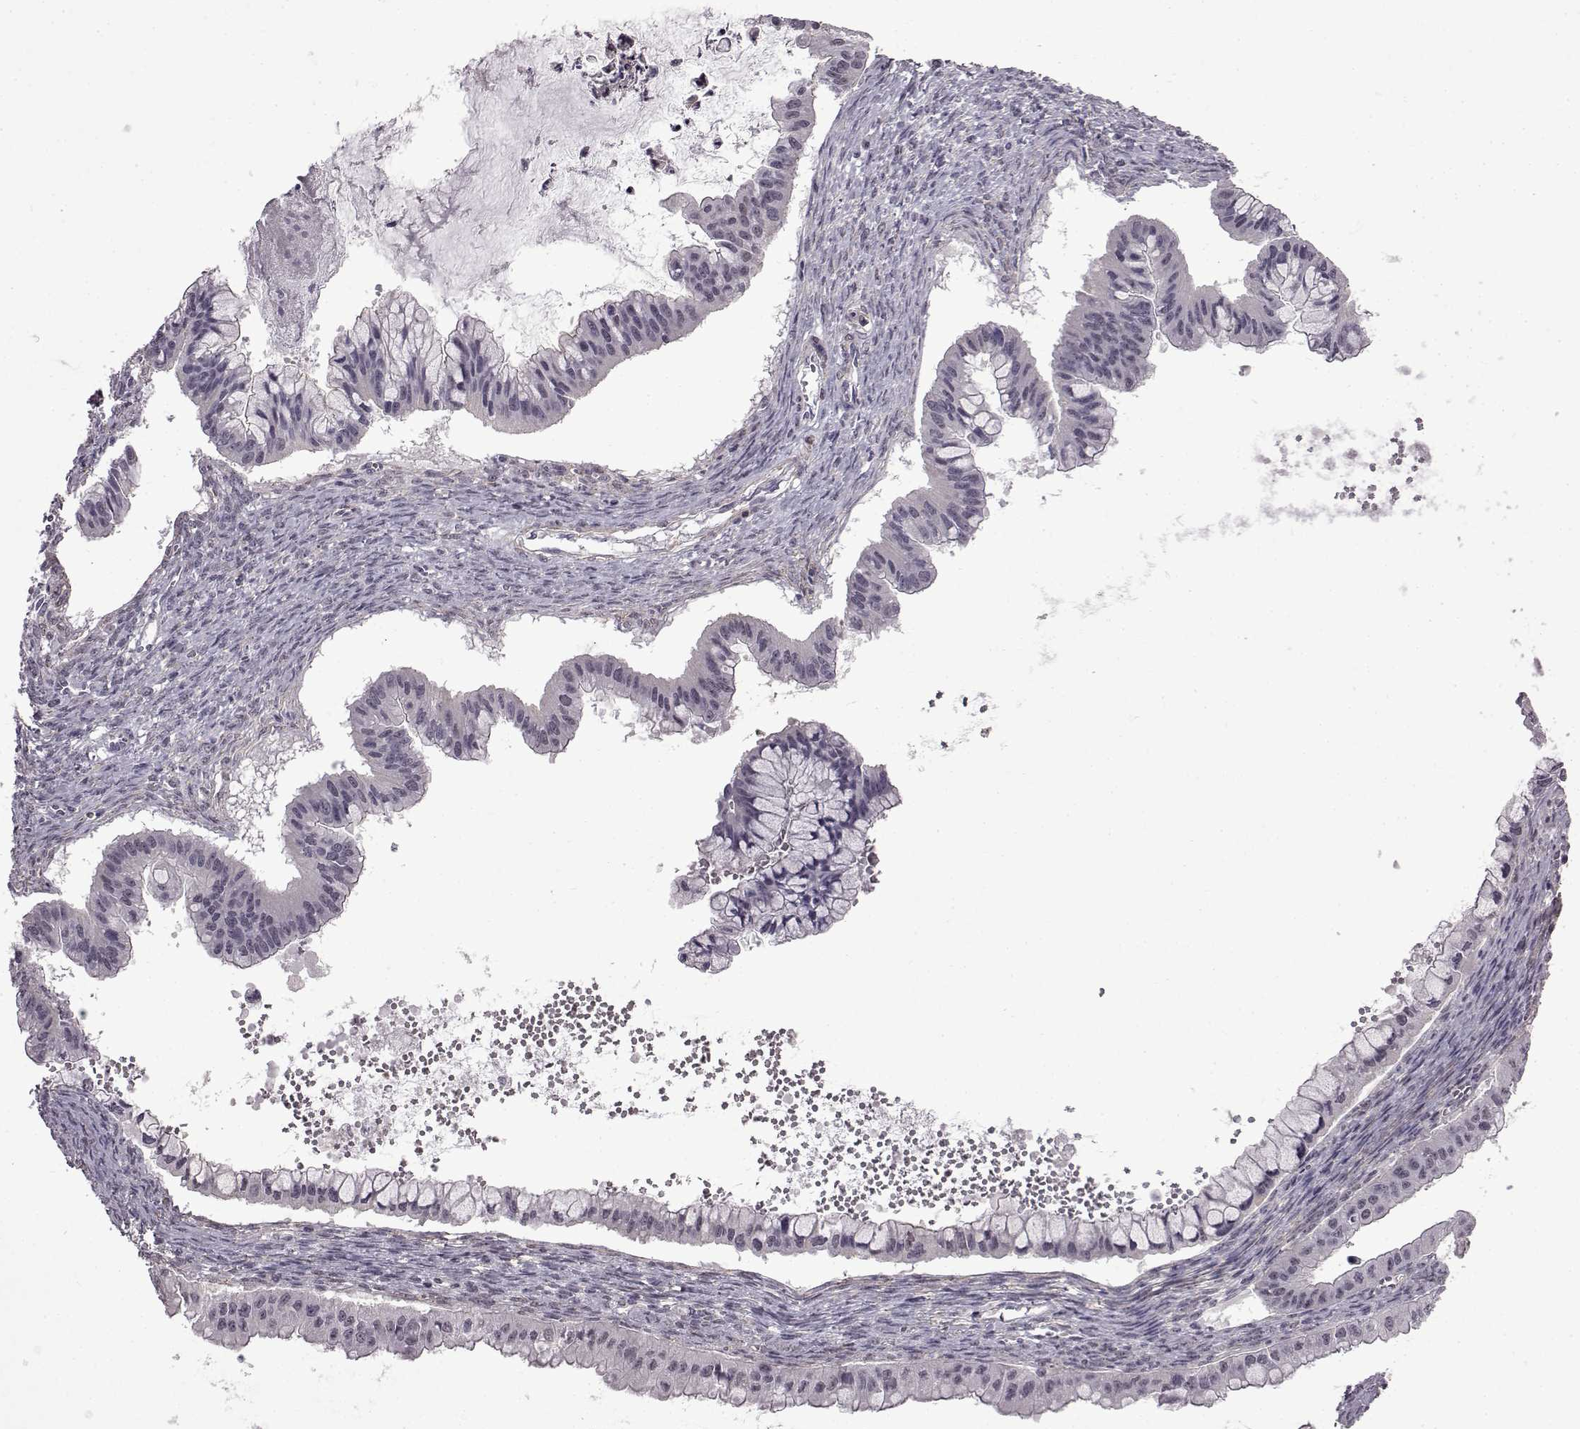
{"staining": {"intensity": "negative", "quantity": "none", "location": "none"}, "tissue": "ovarian cancer", "cell_type": "Tumor cells", "image_type": "cancer", "snomed": [{"axis": "morphology", "description": "Cystadenocarcinoma, mucinous, NOS"}, {"axis": "topography", "description": "Ovary"}], "caption": "Tumor cells show no significant protein positivity in ovarian cancer (mucinous cystadenocarcinoma).", "gene": "SYNPO2", "patient": {"sex": "female", "age": 72}}